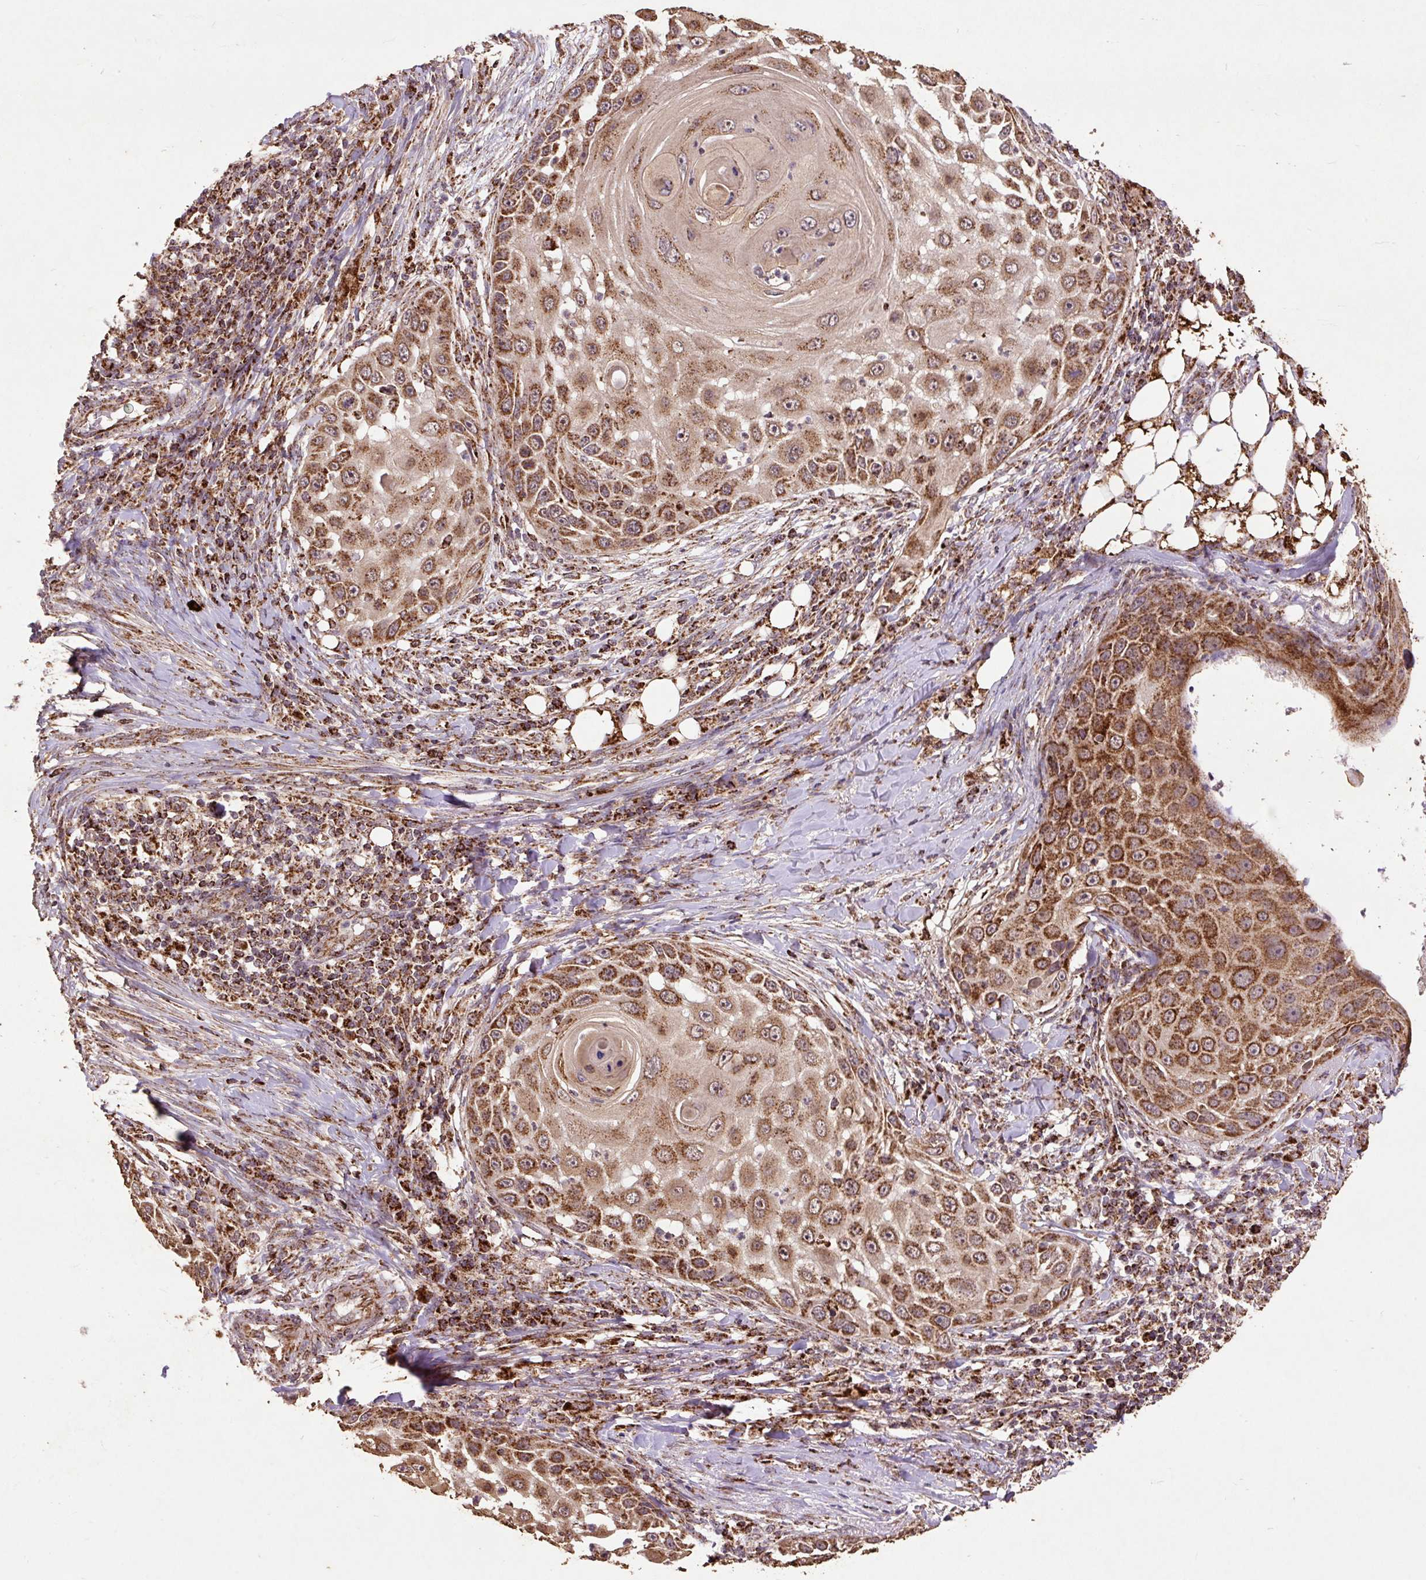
{"staining": {"intensity": "moderate", "quantity": ">75%", "location": "cytoplasmic/membranous"}, "tissue": "skin cancer", "cell_type": "Tumor cells", "image_type": "cancer", "snomed": [{"axis": "morphology", "description": "Squamous cell carcinoma, NOS"}, {"axis": "topography", "description": "Skin"}], "caption": "Approximately >75% of tumor cells in human skin cancer display moderate cytoplasmic/membranous protein positivity as visualized by brown immunohistochemical staining.", "gene": "ATP5F1A", "patient": {"sex": "female", "age": 44}}